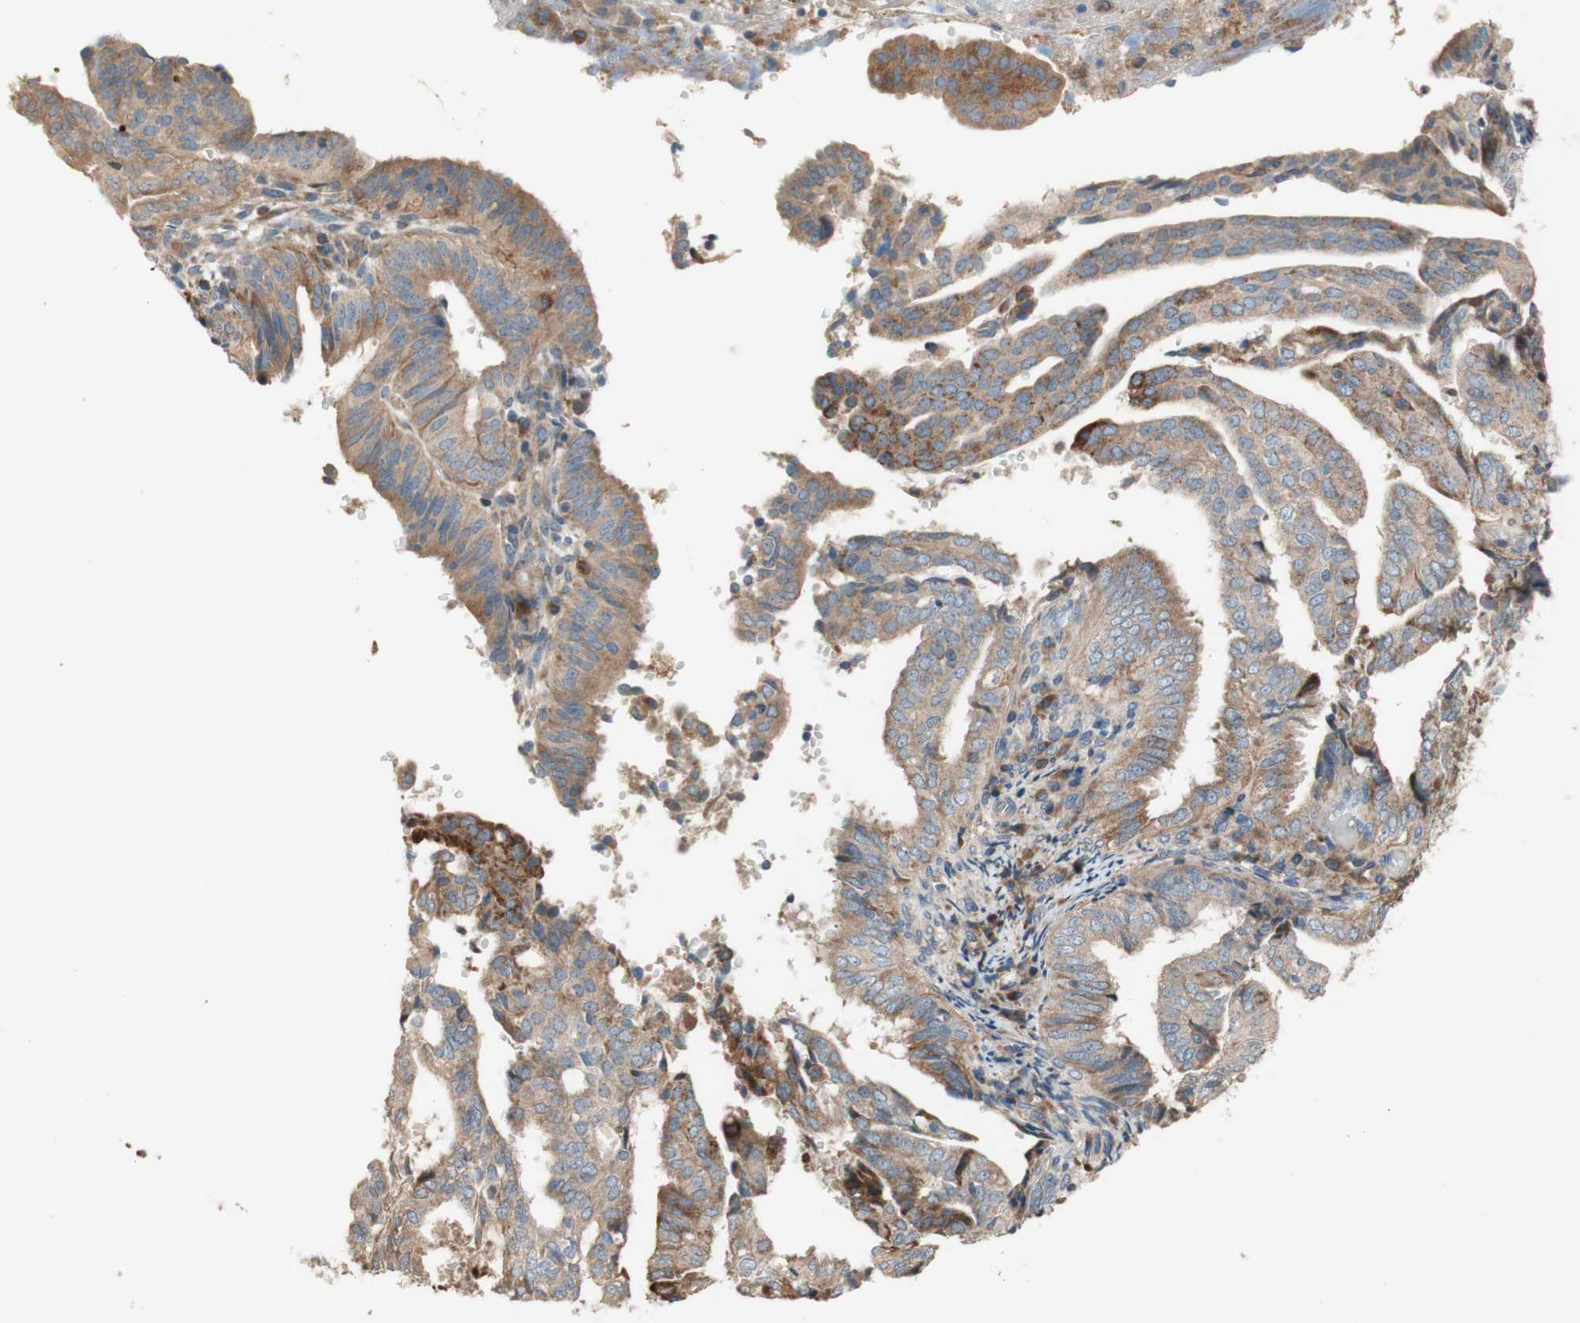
{"staining": {"intensity": "weak", "quantity": ">75%", "location": "cytoplasmic/membranous"}, "tissue": "endometrial cancer", "cell_type": "Tumor cells", "image_type": "cancer", "snomed": [{"axis": "morphology", "description": "Adenocarcinoma, NOS"}, {"axis": "topography", "description": "Endometrium"}], "caption": "Immunohistochemical staining of human endometrial cancer (adenocarcinoma) exhibits low levels of weak cytoplasmic/membranous protein positivity in about >75% of tumor cells.", "gene": "PTPN21", "patient": {"sex": "female", "age": 58}}